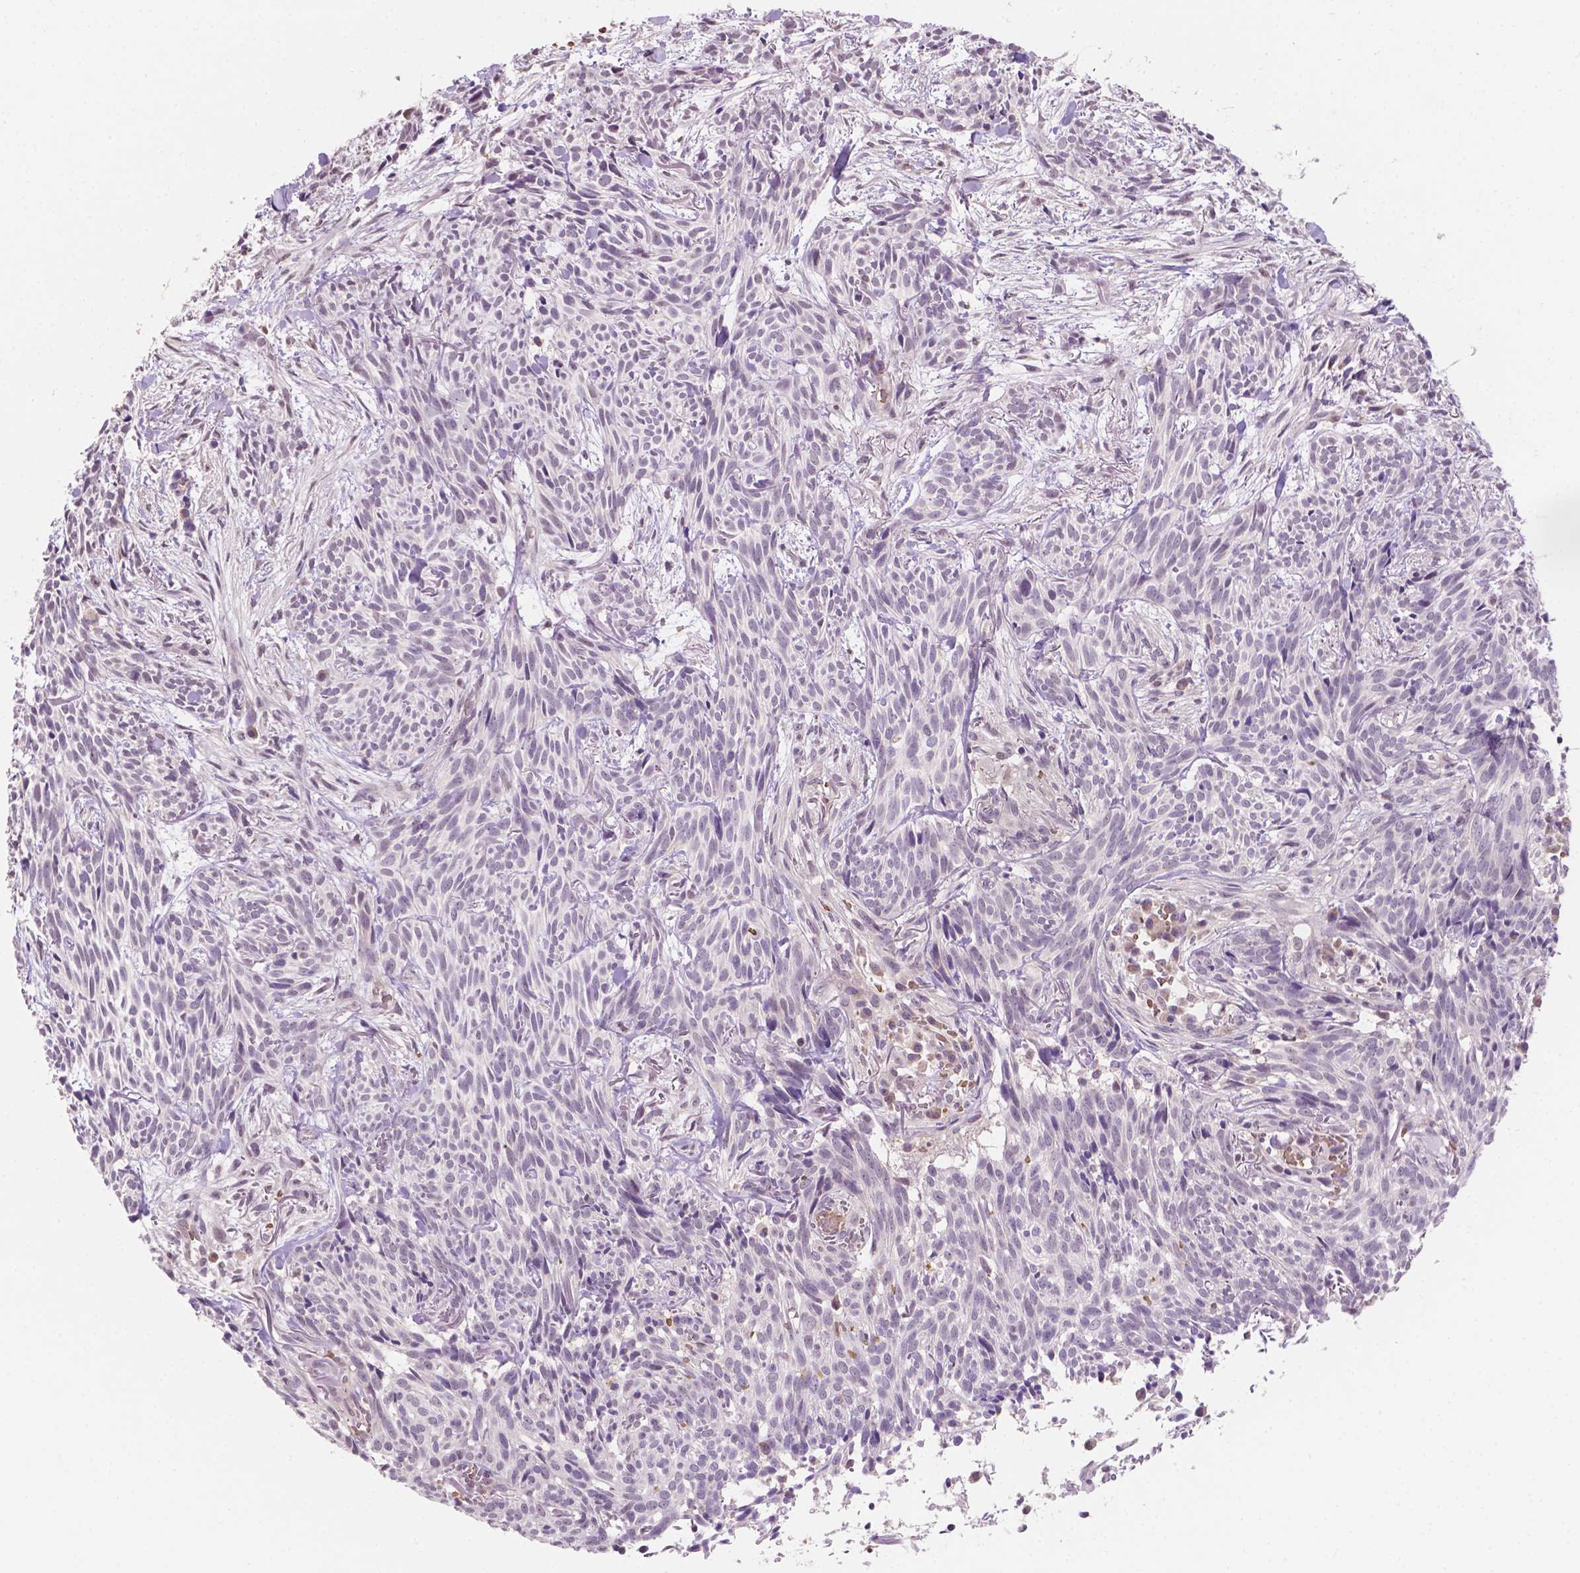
{"staining": {"intensity": "negative", "quantity": "none", "location": "none"}, "tissue": "skin cancer", "cell_type": "Tumor cells", "image_type": "cancer", "snomed": [{"axis": "morphology", "description": "Basal cell carcinoma"}, {"axis": "topography", "description": "Skin"}], "caption": "High magnification brightfield microscopy of skin cancer stained with DAB (3,3'-diaminobenzidine) (brown) and counterstained with hematoxylin (blue): tumor cells show no significant expression.", "gene": "SHLD3", "patient": {"sex": "male", "age": 71}}